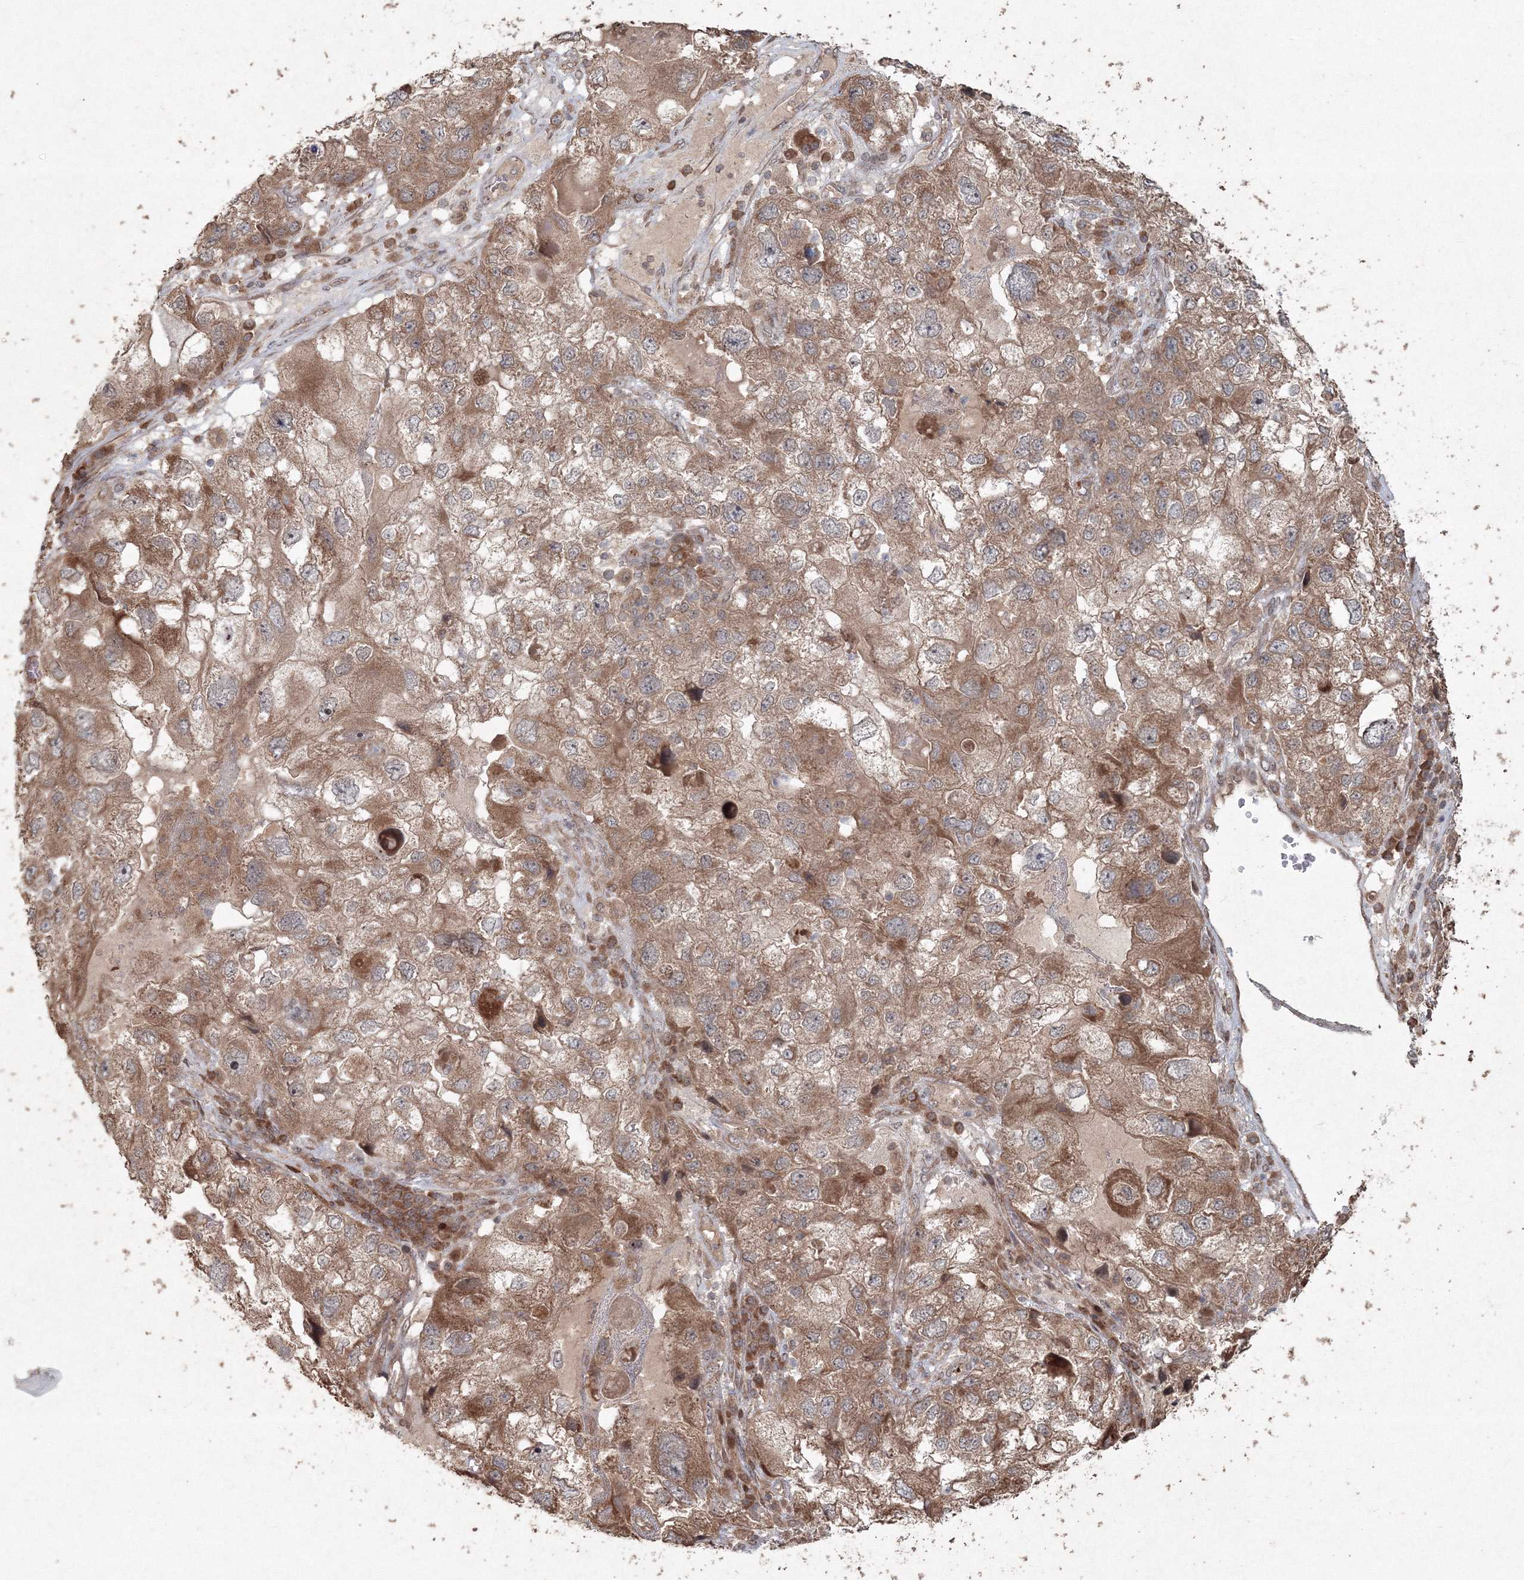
{"staining": {"intensity": "moderate", "quantity": ">75%", "location": "cytoplasmic/membranous"}, "tissue": "endometrial cancer", "cell_type": "Tumor cells", "image_type": "cancer", "snomed": [{"axis": "morphology", "description": "Adenocarcinoma, NOS"}, {"axis": "topography", "description": "Endometrium"}], "caption": "Brown immunohistochemical staining in adenocarcinoma (endometrial) displays moderate cytoplasmic/membranous positivity in approximately >75% of tumor cells.", "gene": "ANAPC16", "patient": {"sex": "female", "age": 49}}